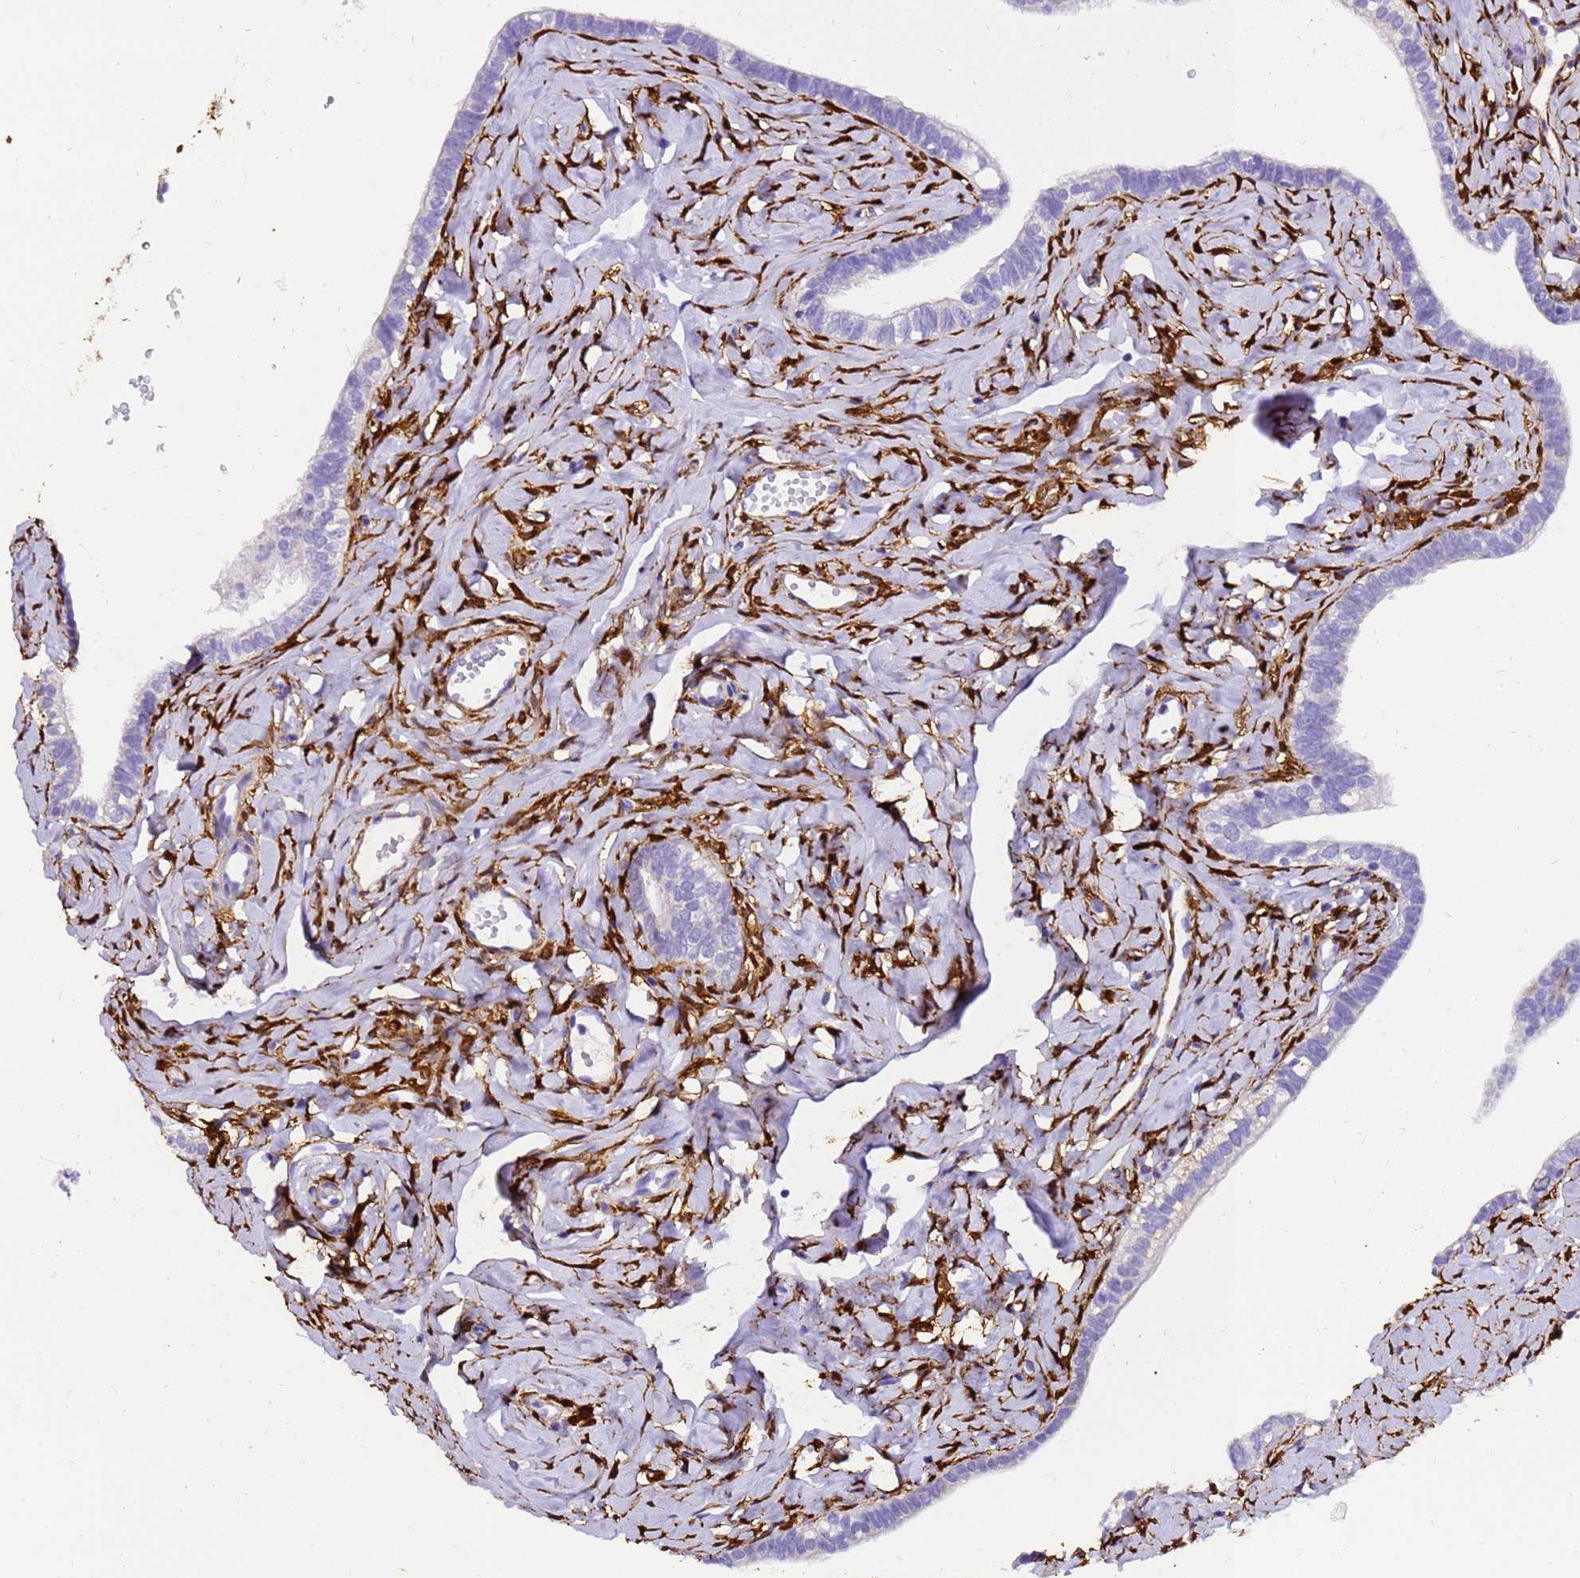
{"staining": {"intensity": "negative", "quantity": "none", "location": "none"}, "tissue": "fallopian tube", "cell_type": "Glandular cells", "image_type": "normal", "snomed": [{"axis": "morphology", "description": "Normal tissue, NOS"}, {"axis": "topography", "description": "Fallopian tube"}], "caption": "The photomicrograph exhibits no significant expression in glandular cells of fallopian tube.", "gene": "HSPB6", "patient": {"sex": "female", "age": 66}}